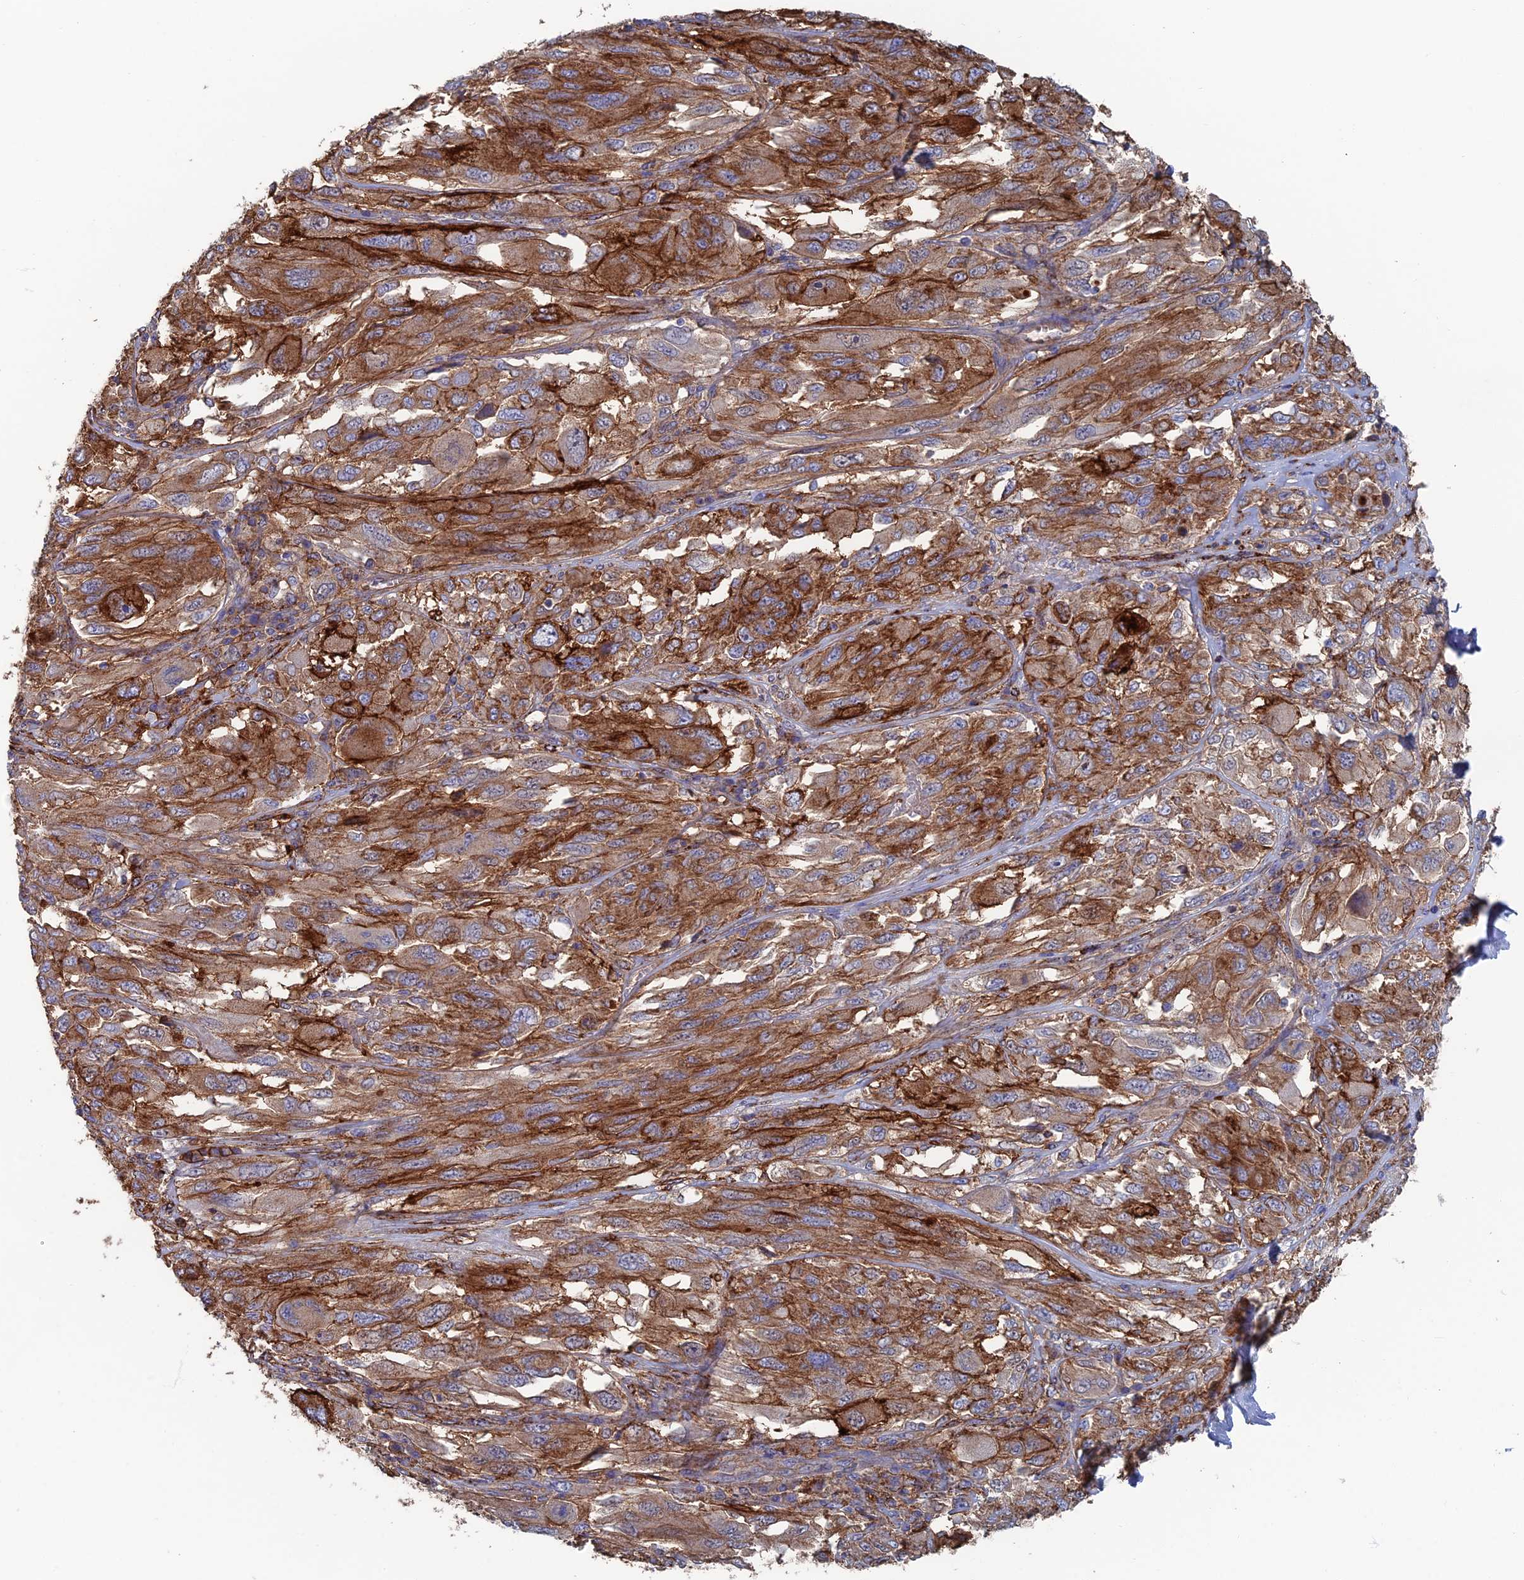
{"staining": {"intensity": "moderate", "quantity": ">75%", "location": "cytoplasmic/membranous"}, "tissue": "melanoma", "cell_type": "Tumor cells", "image_type": "cancer", "snomed": [{"axis": "morphology", "description": "Malignant melanoma, NOS"}, {"axis": "topography", "description": "Skin"}], "caption": "Immunohistochemical staining of human melanoma shows moderate cytoplasmic/membranous protein staining in about >75% of tumor cells. (brown staining indicates protein expression, while blue staining denotes nuclei).", "gene": "SNX11", "patient": {"sex": "female", "age": 91}}